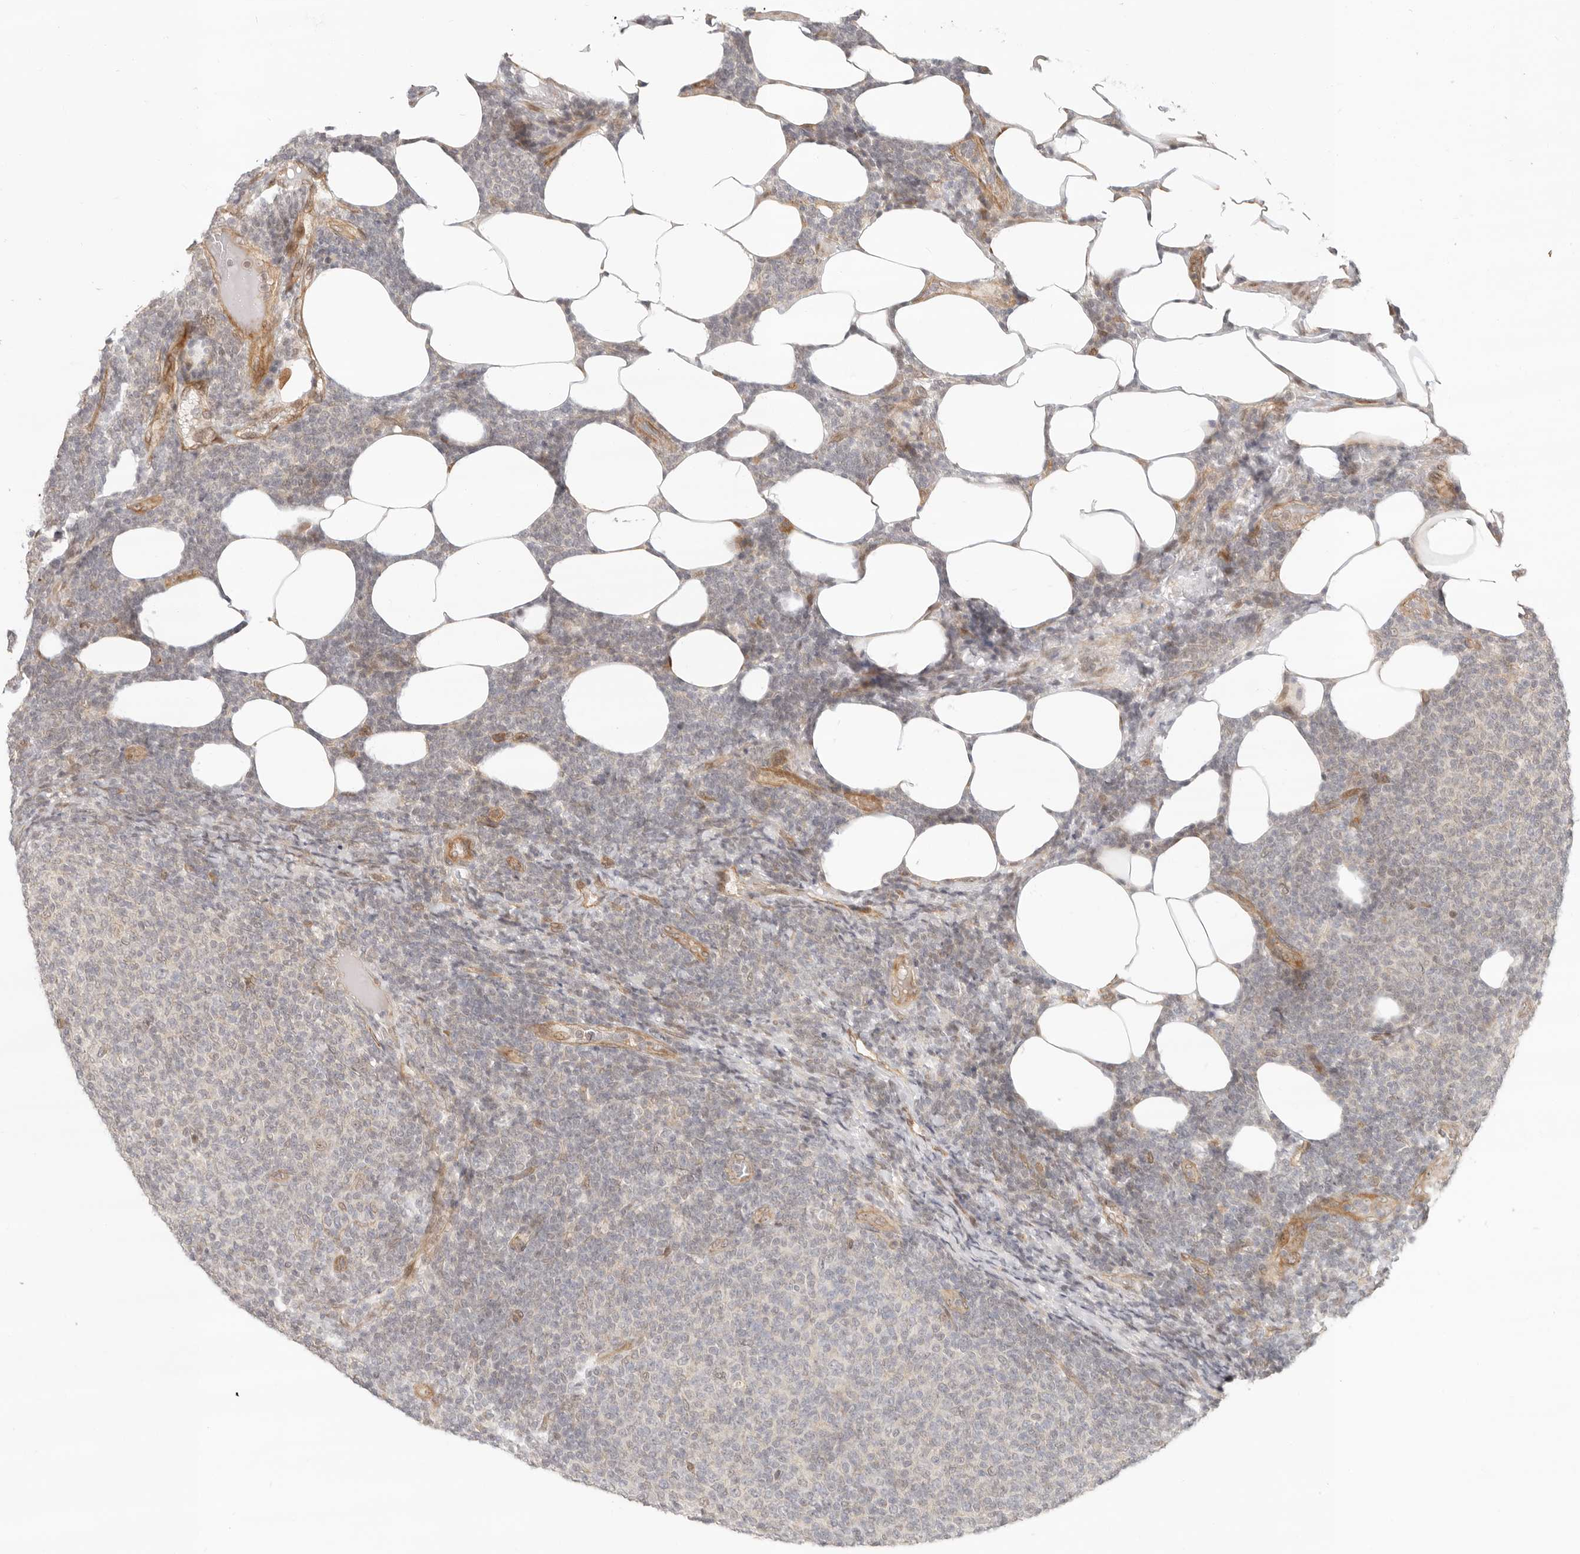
{"staining": {"intensity": "negative", "quantity": "none", "location": "none"}, "tissue": "lymphoma", "cell_type": "Tumor cells", "image_type": "cancer", "snomed": [{"axis": "morphology", "description": "Malignant lymphoma, non-Hodgkin's type, Low grade"}, {"axis": "topography", "description": "Lymph node"}], "caption": "Immunohistochemistry histopathology image of lymphoma stained for a protein (brown), which reveals no expression in tumor cells.", "gene": "TUFT1", "patient": {"sex": "male", "age": 66}}